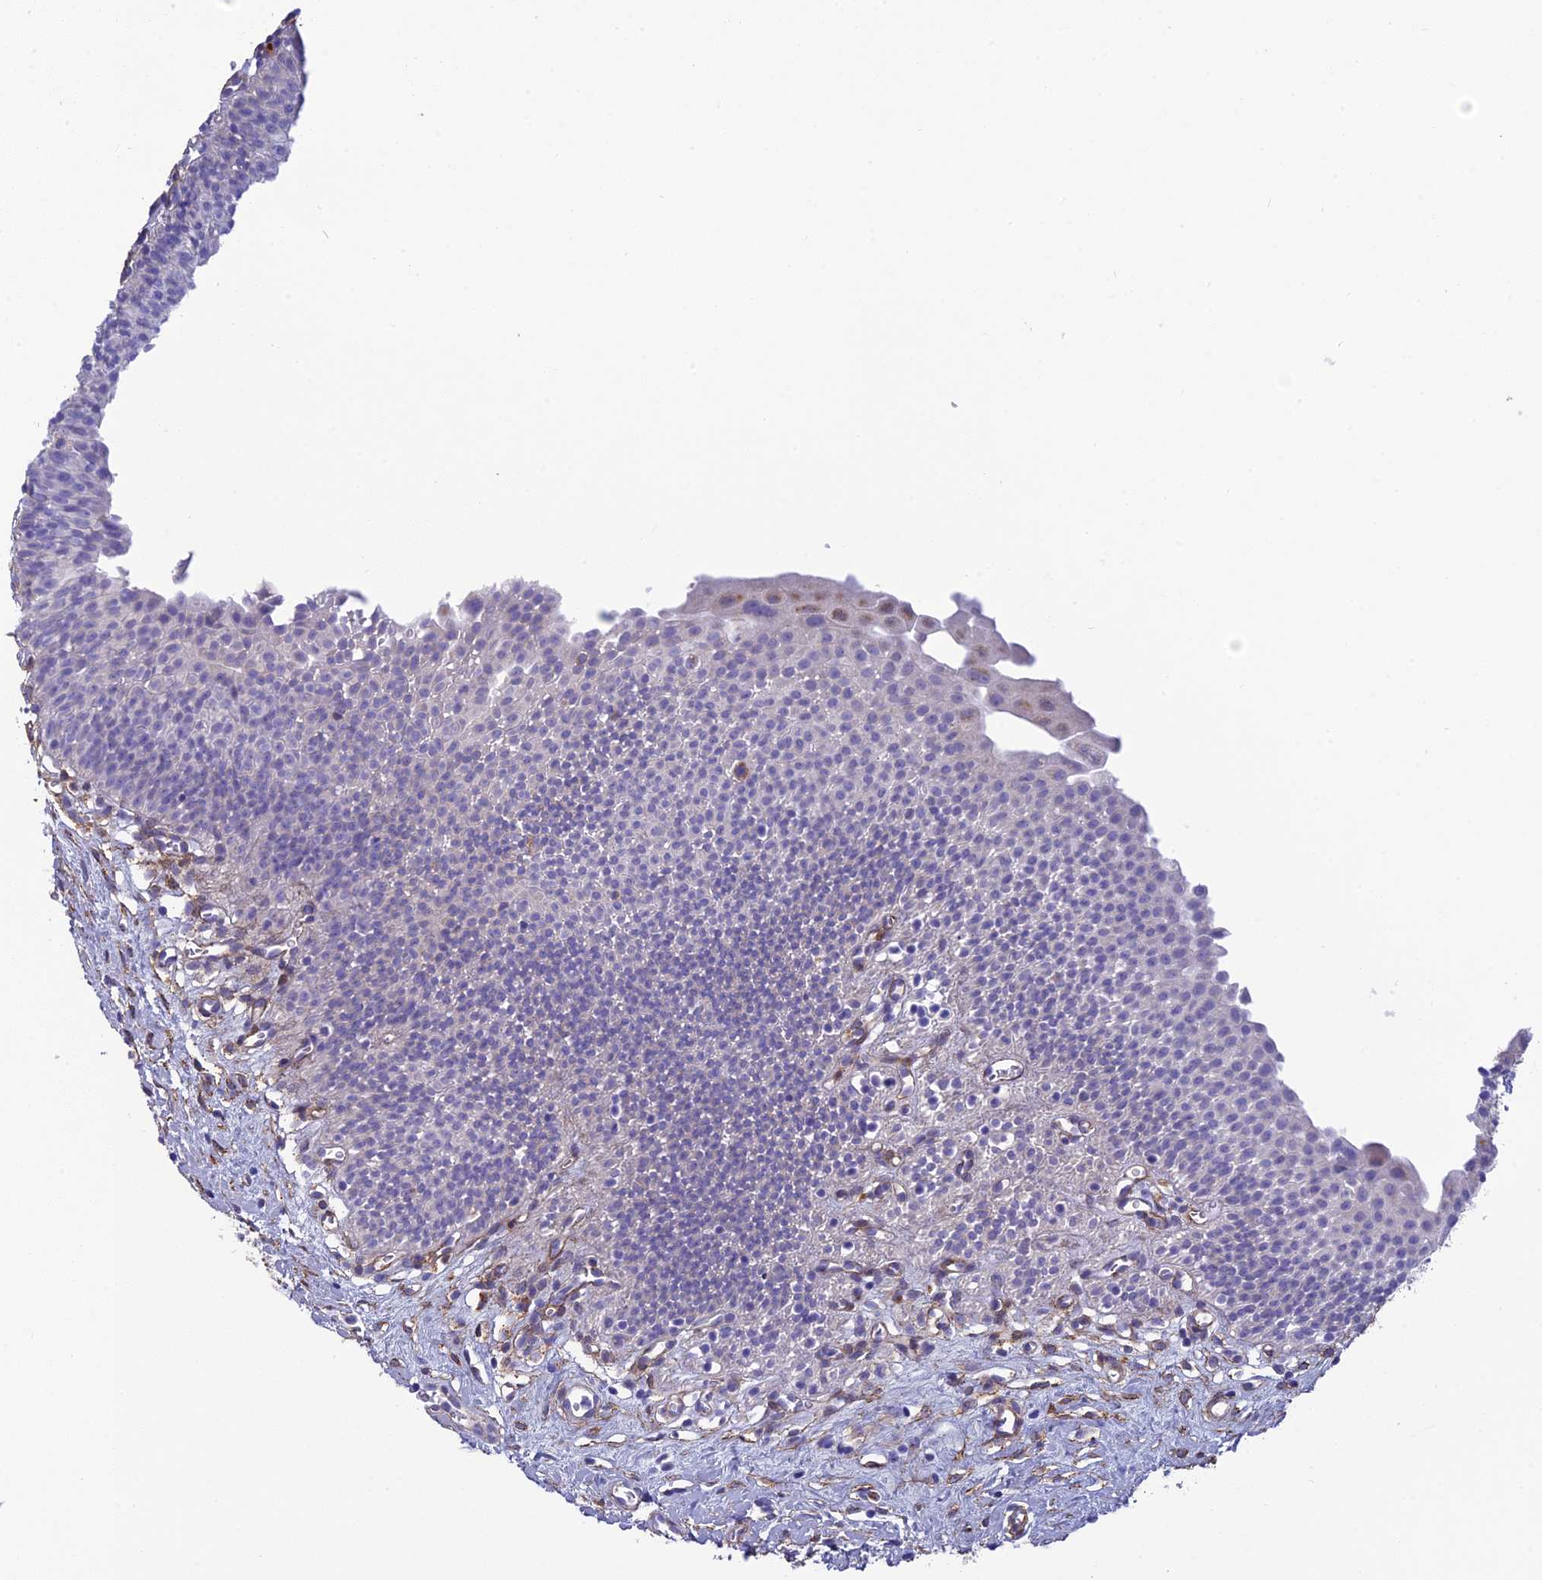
{"staining": {"intensity": "negative", "quantity": "none", "location": "none"}, "tissue": "urinary bladder", "cell_type": "Urothelial cells", "image_type": "normal", "snomed": [{"axis": "morphology", "description": "Normal tissue, NOS"}, {"axis": "topography", "description": "Urinary bladder"}], "caption": "DAB (3,3'-diaminobenzidine) immunohistochemical staining of normal human urinary bladder exhibits no significant staining in urothelial cells.", "gene": "TNS1", "patient": {"sex": "male", "age": 51}}